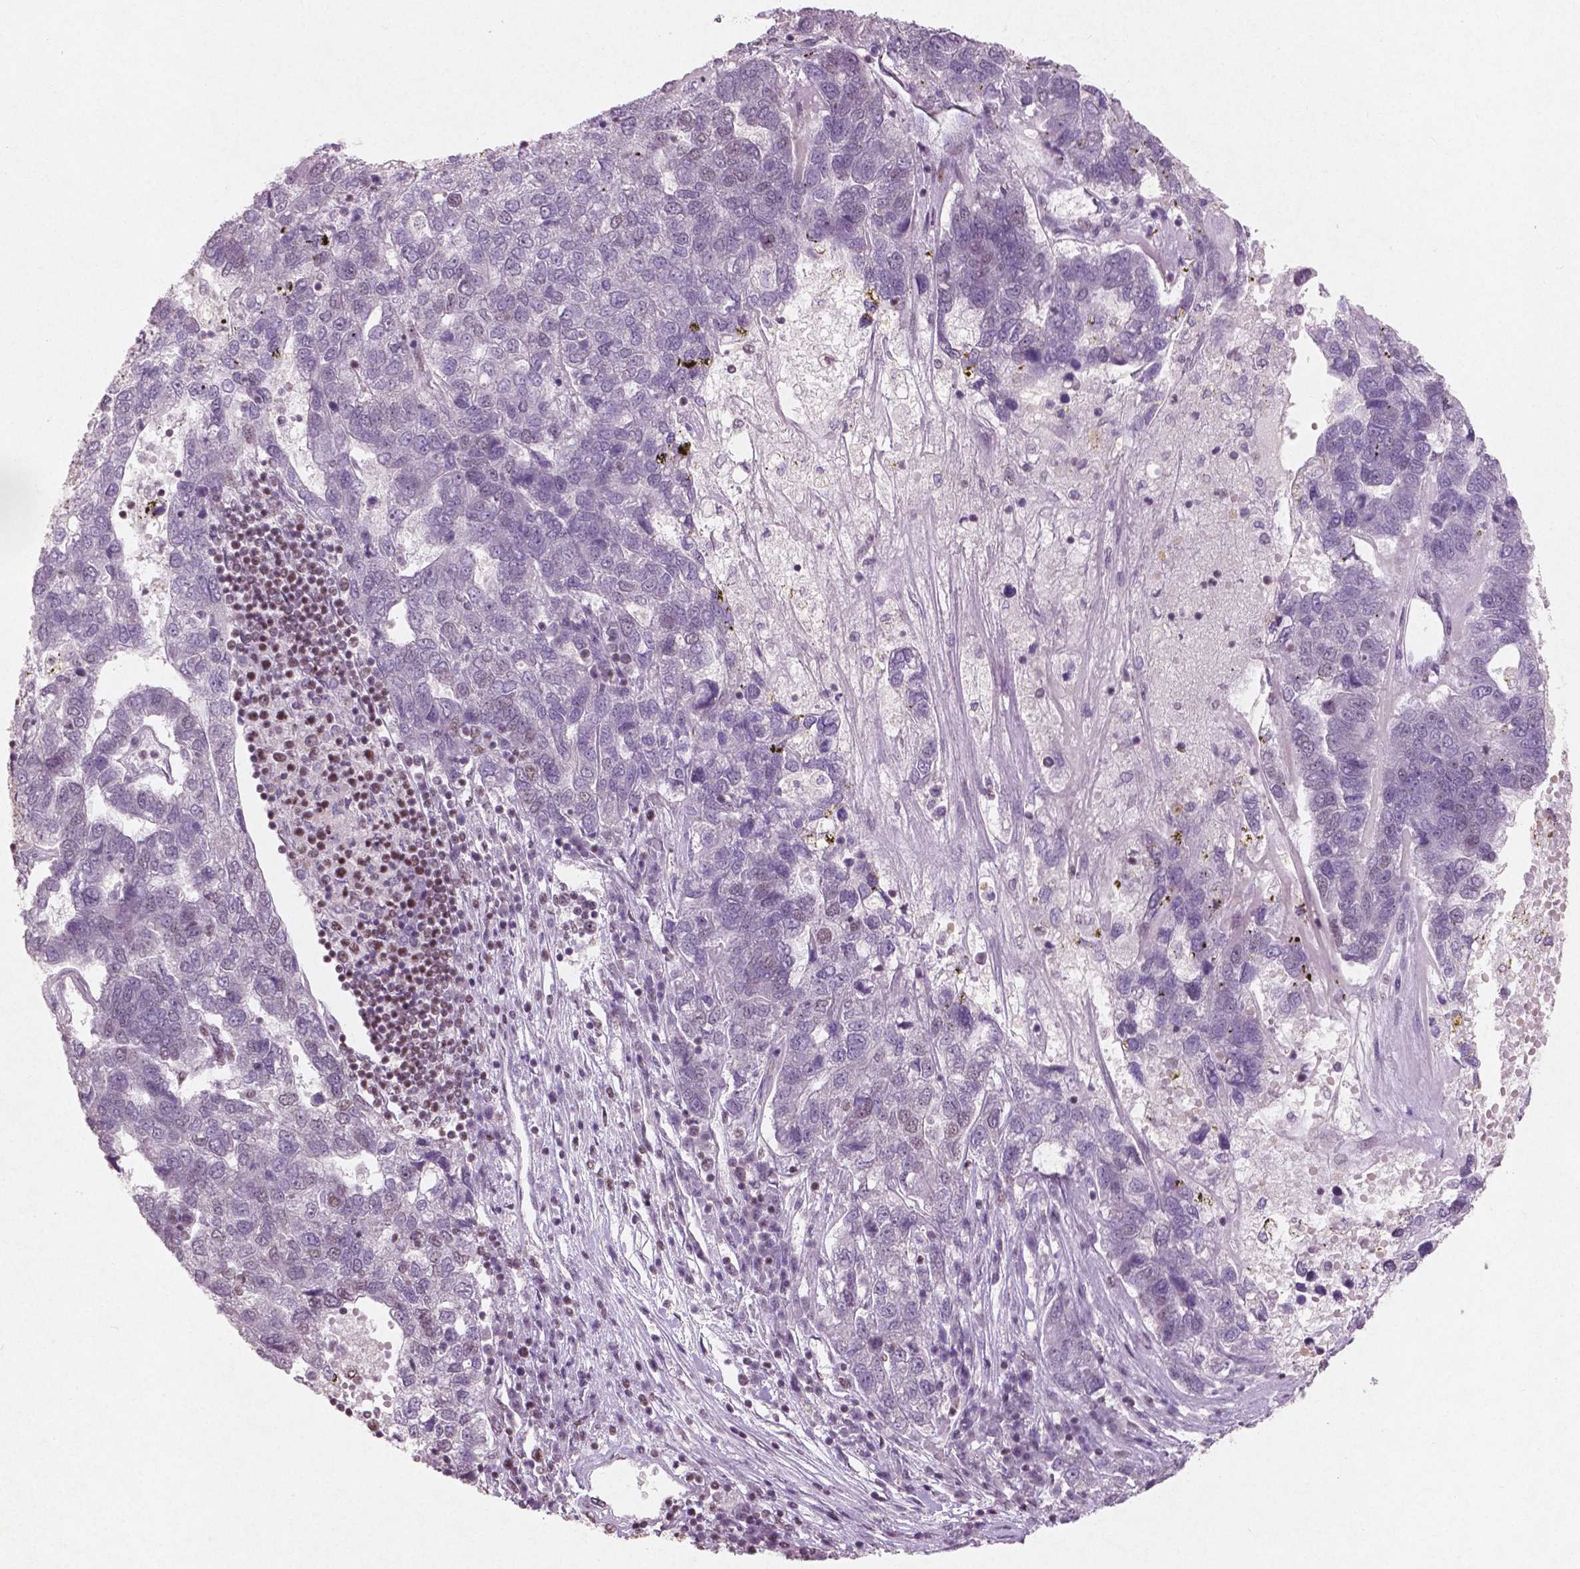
{"staining": {"intensity": "negative", "quantity": "none", "location": "none"}, "tissue": "pancreatic cancer", "cell_type": "Tumor cells", "image_type": "cancer", "snomed": [{"axis": "morphology", "description": "Adenocarcinoma, NOS"}, {"axis": "topography", "description": "Pancreas"}], "caption": "Micrograph shows no protein staining in tumor cells of pancreatic cancer tissue.", "gene": "BRD4", "patient": {"sex": "female", "age": 61}}